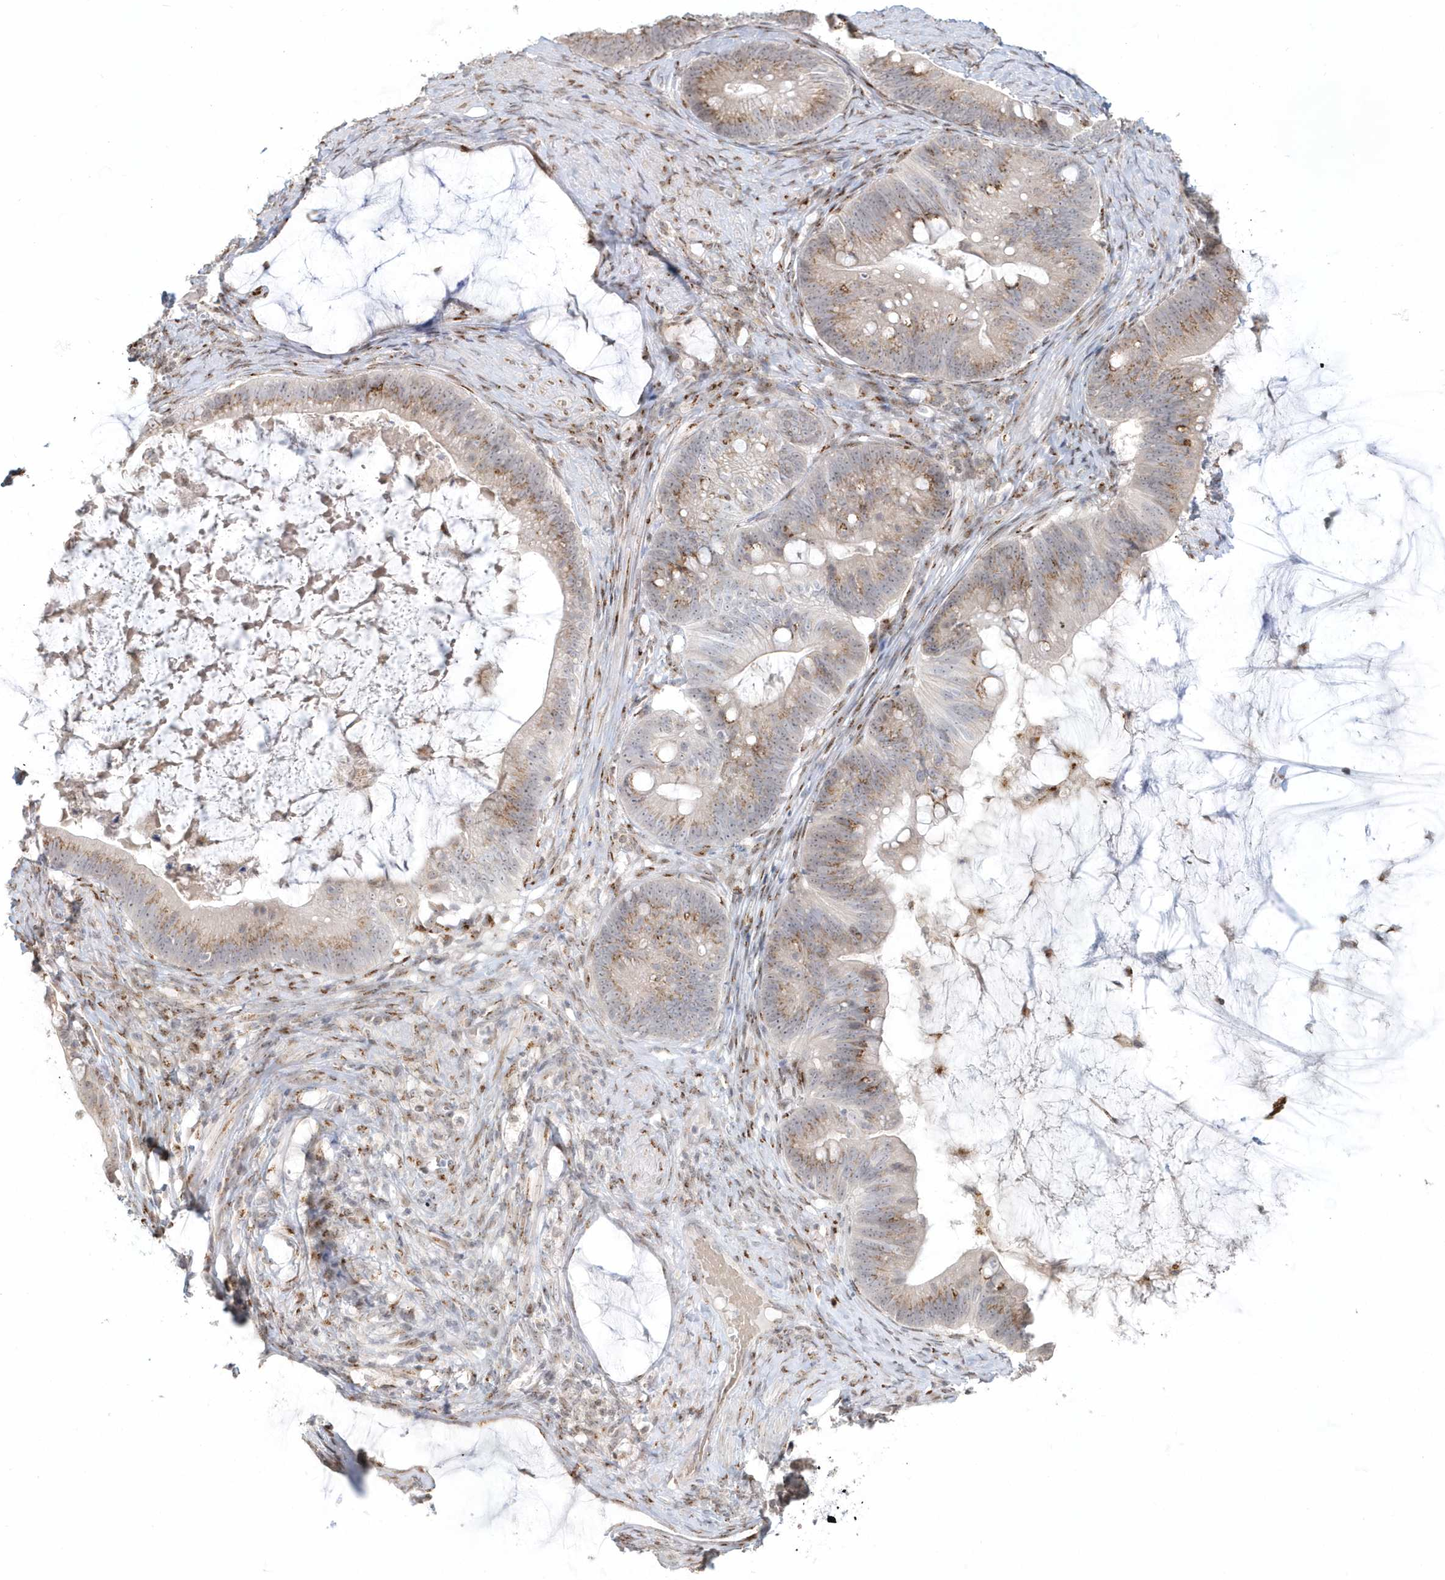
{"staining": {"intensity": "moderate", "quantity": ">75%", "location": "cytoplasmic/membranous"}, "tissue": "ovarian cancer", "cell_type": "Tumor cells", "image_type": "cancer", "snomed": [{"axis": "morphology", "description": "Cystadenocarcinoma, mucinous, NOS"}, {"axis": "topography", "description": "Ovary"}], "caption": "High-magnification brightfield microscopy of ovarian cancer (mucinous cystadenocarcinoma) stained with DAB (brown) and counterstained with hematoxylin (blue). tumor cells exhibit moderate cytoplasmic/membranous expression is appreciated in approximately>75% of cells. The staining is performed using DAB brown chromogen to label protein expression. The nuclei are counter-stained blue using hematoxylin.", "gene": "DHFR", "patient": {"sex": "female", "age": 61}}